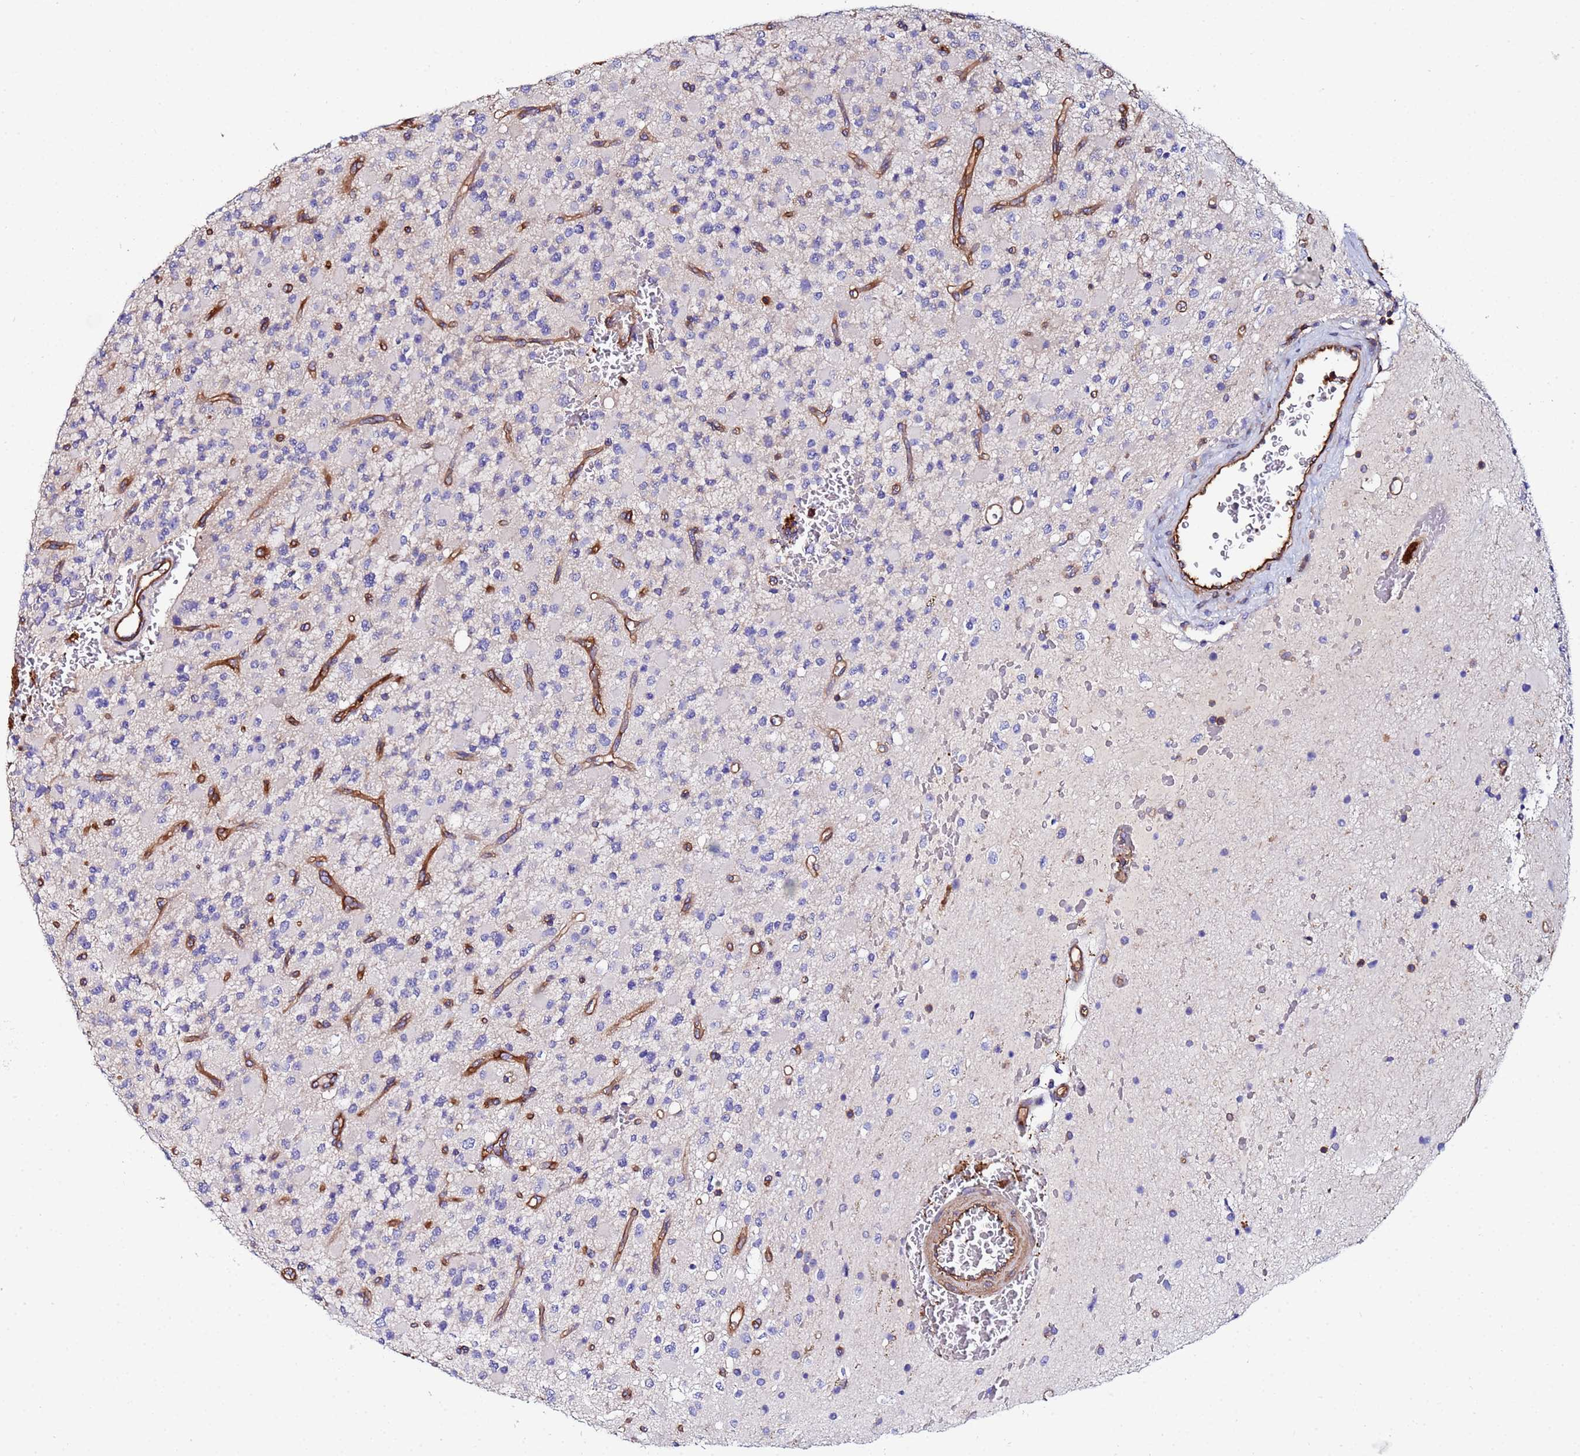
{"staining": {"intensity": "negative", "quantity": "none", "location": "none"}, "tissue": "glioma", "cell_type": "Tumor cells", "image_type": "cancer", "snomed": [{"axis": "morphology", "description": "Glioma, malignant, High grade"}, {"axis": "topography", "description": "Brain"}], "caption": "Immunohistochemical staining of human malignant high-grade glioma exhibits no significant expression in tumor cells.", "gene": "POTEE", "patient": {"sex": "male", "age": 34}}